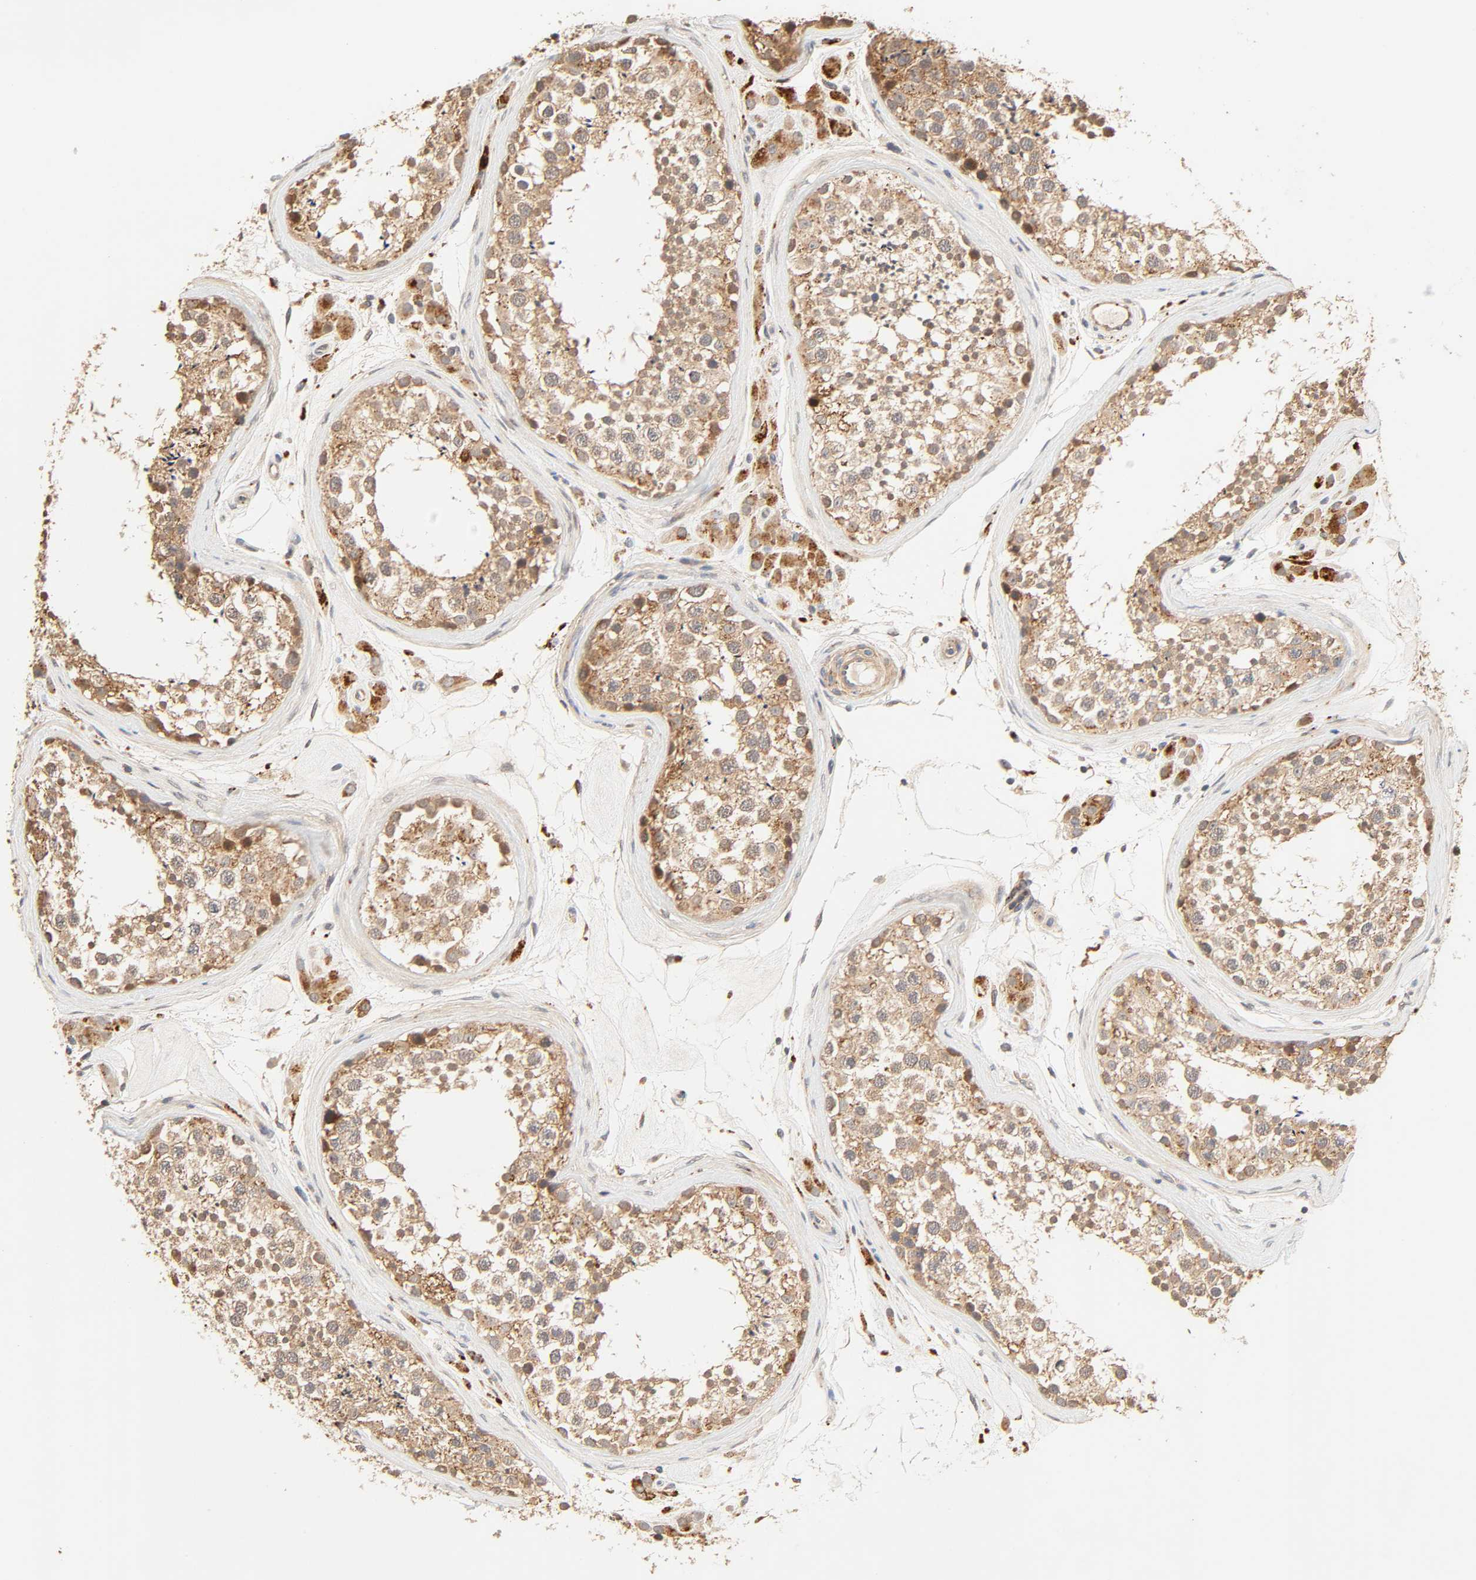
{"staining": {"intensity": "moderate", "quantity": ">75%", "location": "cytoplasmic/membranous"}, "tissue": "testis", "cell_type": "Cells in seminiferous ducts", "image_type": "normal", "snomed": [{"axis": "morphology", "description": "Normal tissue, NOS"}, {"axis": "topography", "description": "Testis"}], "caption": "Immunohistochemistry staining of normal testis, which reveals medium levels of moderate cytoplasmic/membranous positivity in approximately >75% of cells in seminiferous ducts indicating moderate cytoplasmic/membranous protein staining. The staining was performed using DAB (3,3'-diaminobenzidine) (brown) for protein detection and nuclei were counterstained in hematoxylin (blue).", "gene": "MAPK6", "patient": {"sex": "male", "age": 46}}